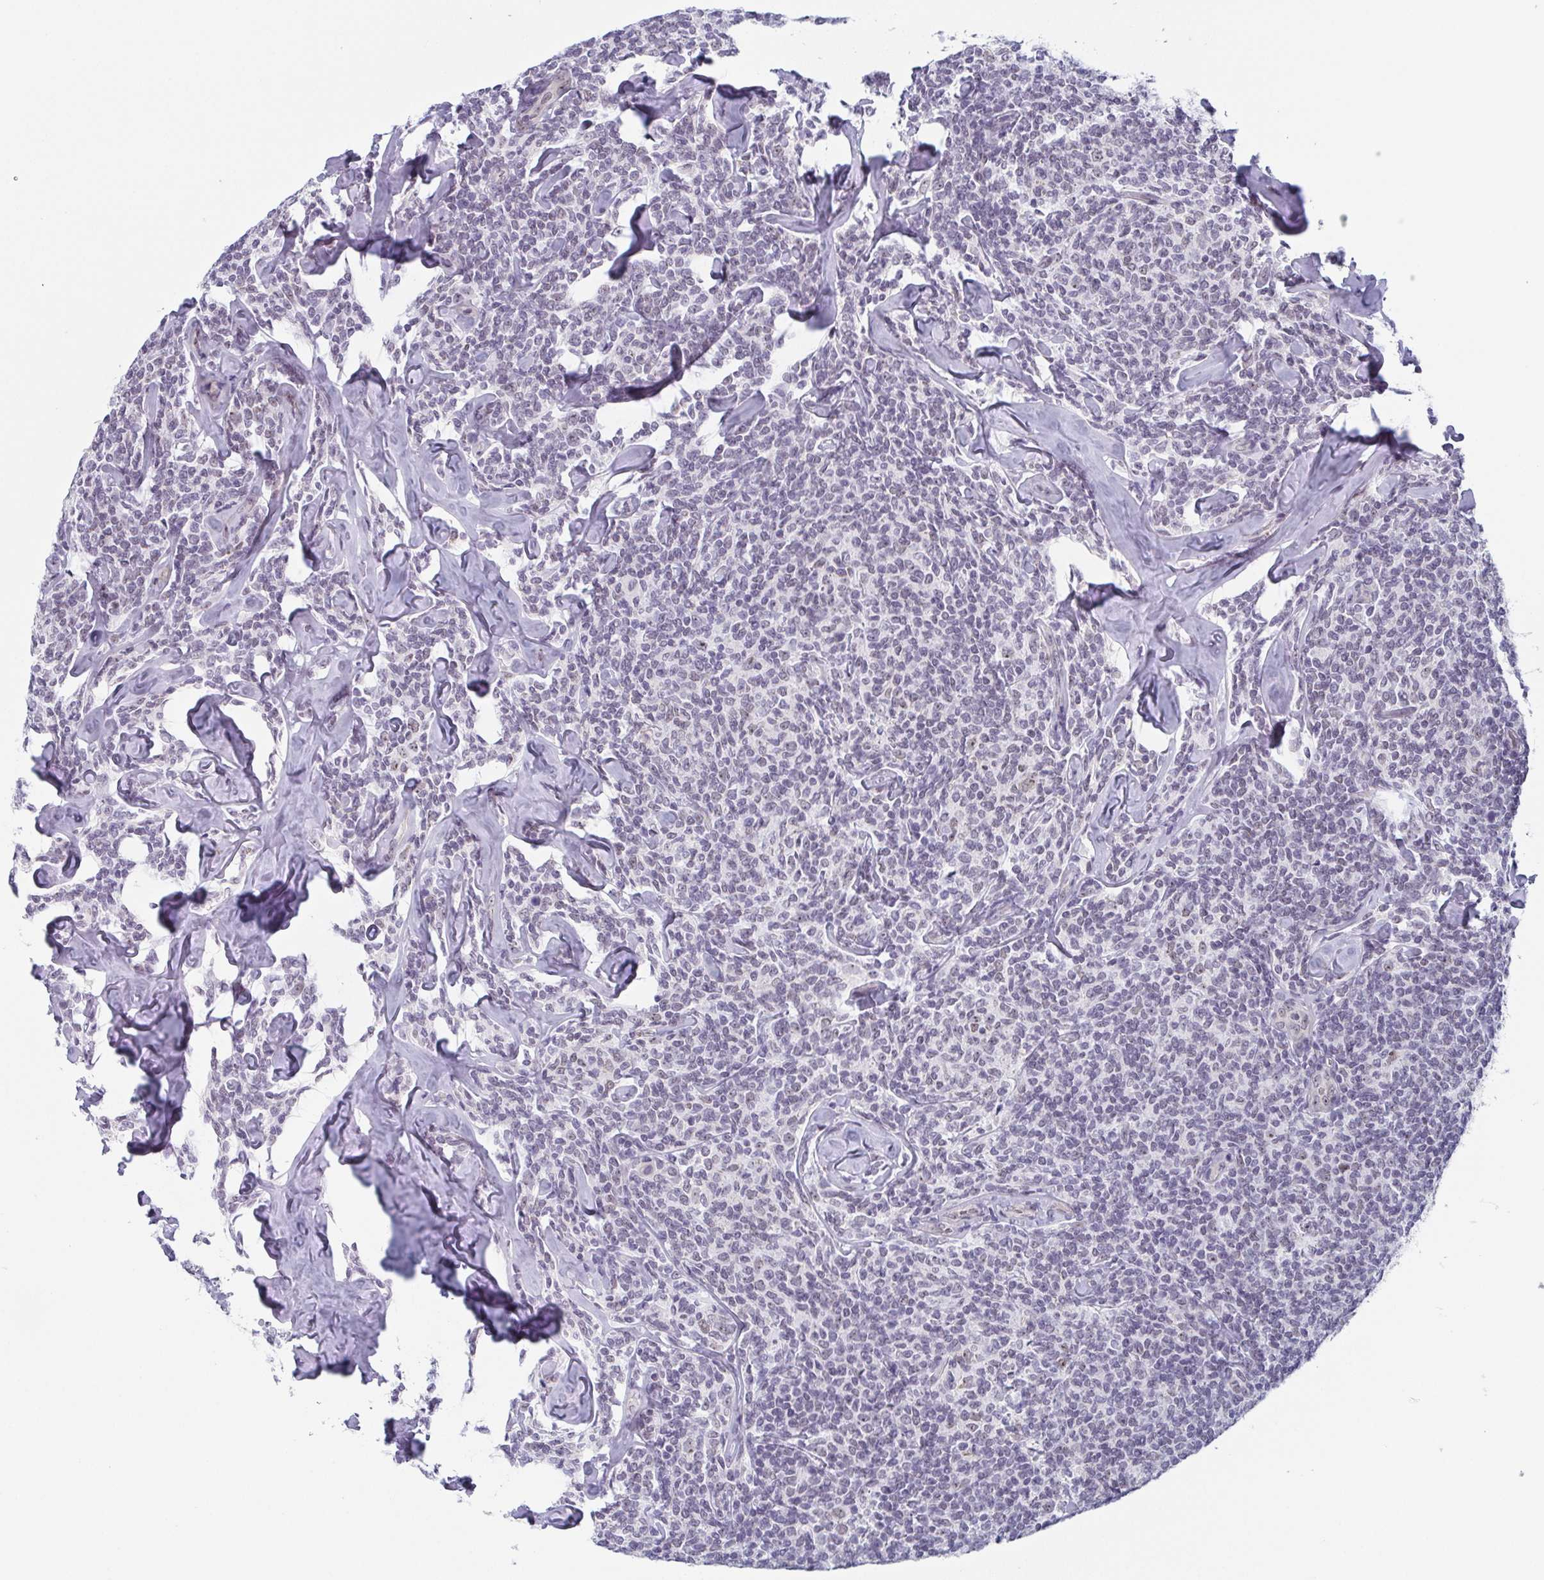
{"staining": {"intensity": "negative", "quantity": "none", "location": "none"}, "tissue": "lymphoma", "cell_type": "Tumor cells", "image_type": "cancer", "snomed": [{"axis": "morphology", "description": "Malignant lymphoma, non-Hodgkin's type, Low grade"}, {"axis": "topography", "description": "Lymph node"}], "caption": "Malignant lymphoma, non-Hodgkin's type (low-grade) was stained to show a protein in brown. There is no significant expression in tumor cells. The staining was performed using DAB (3,3'-diaminobenzidine) to visualize the protein expression in brown, while the nuclei were stained in blue with hematoxylin (Magnification: 20x).", "gene": "EXOSC7", "patient": {"sex": "female", "age": 56}}